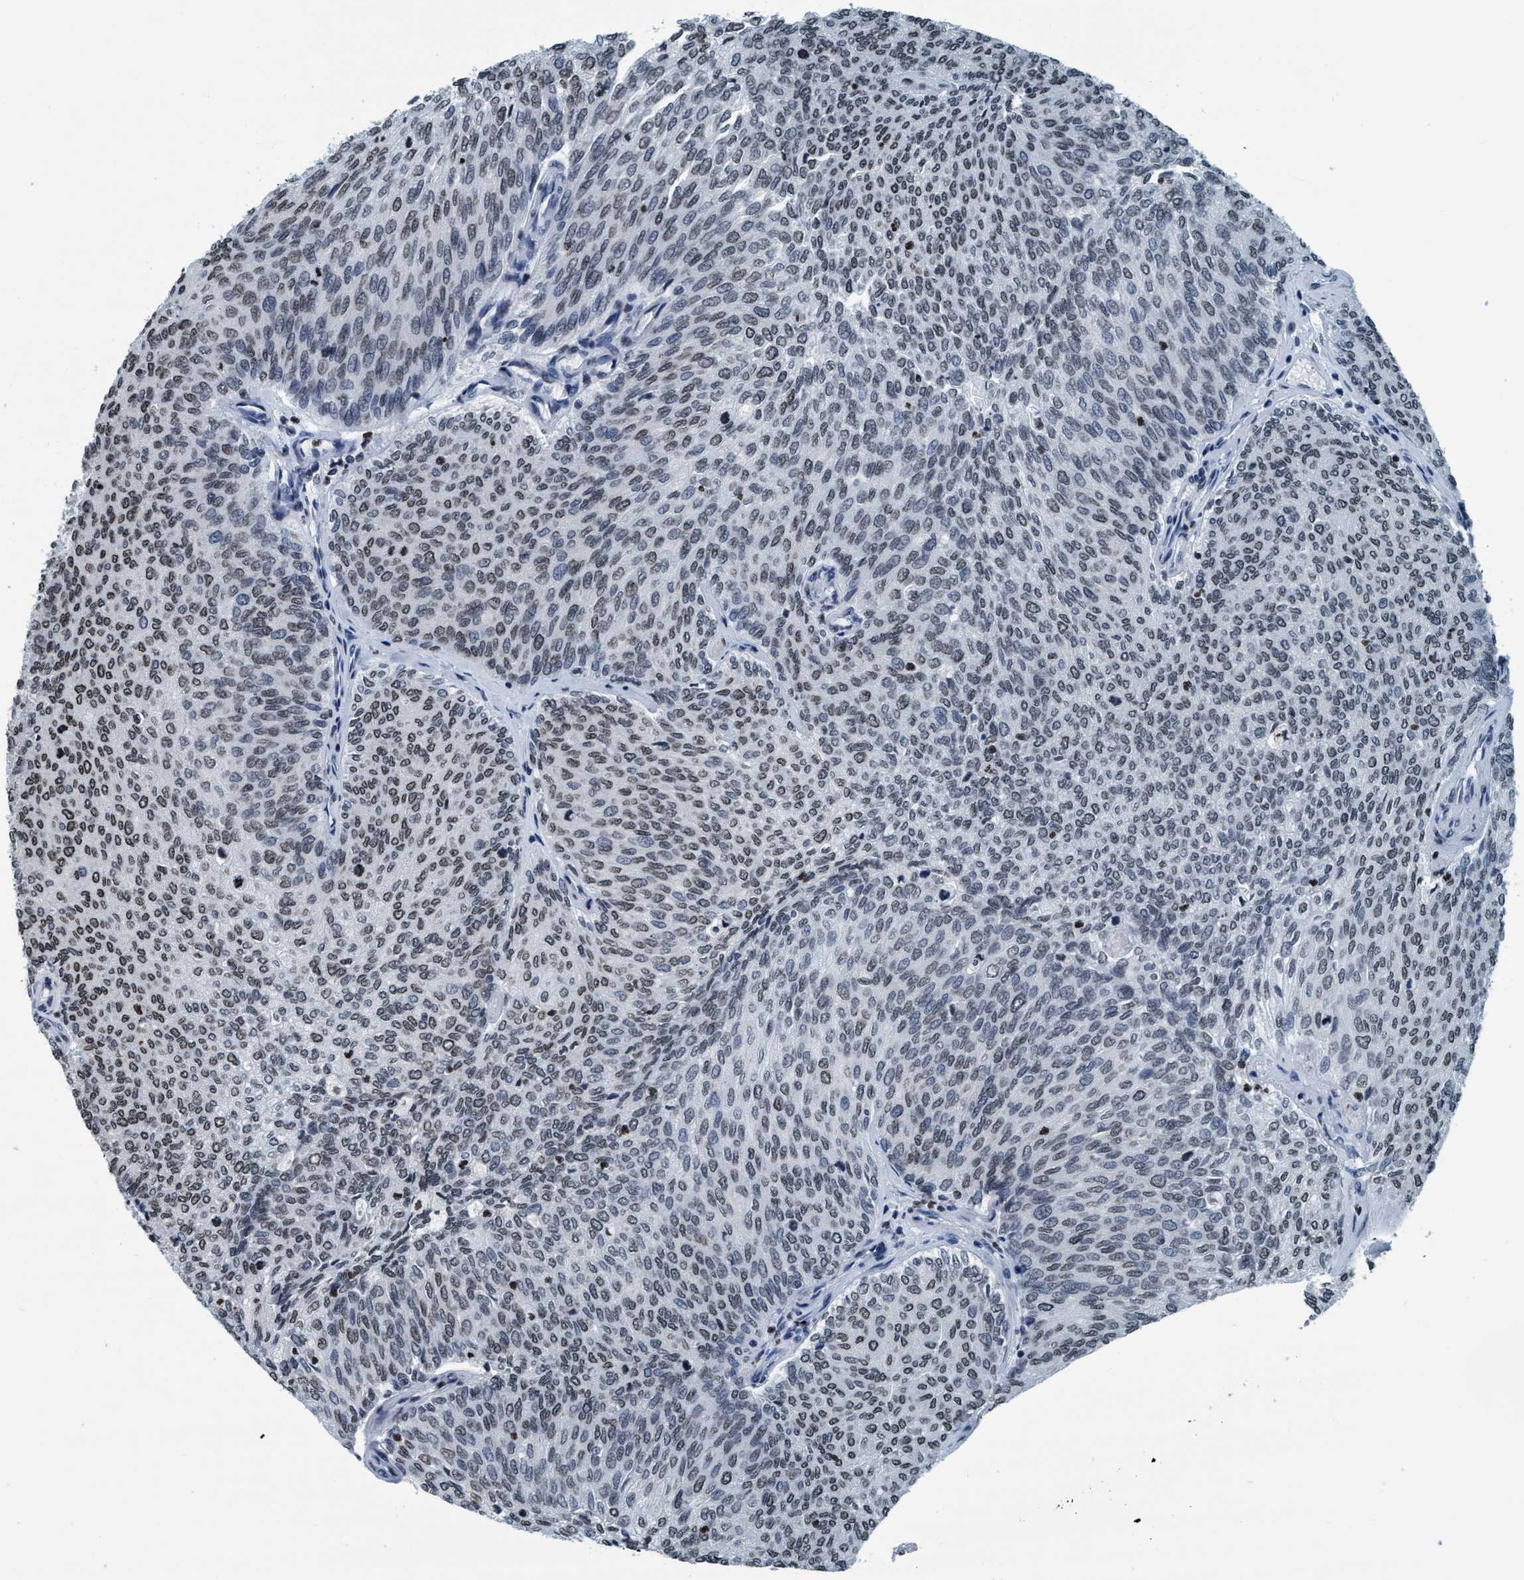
{"staining": {"intensity": "weak", "quantity": ">75%", "location": "nuclear"}, "tissue": "urothelial cancer", "cell_type": "Tumor cells", "image_type": "cancer", "snomed": [{"axis": "morphology", "description": "Urothelial carcinoma, Low grade"}, {"axis": "topography", "description": "Urinary bladder"}], "caption": "Protein expression analysis of human urothelial cancer reveals weak nuclear positivity in approximately >75% of tumor cells.", "gene": "CCNE2", "patient": {"sex": "female", "age": 79}}